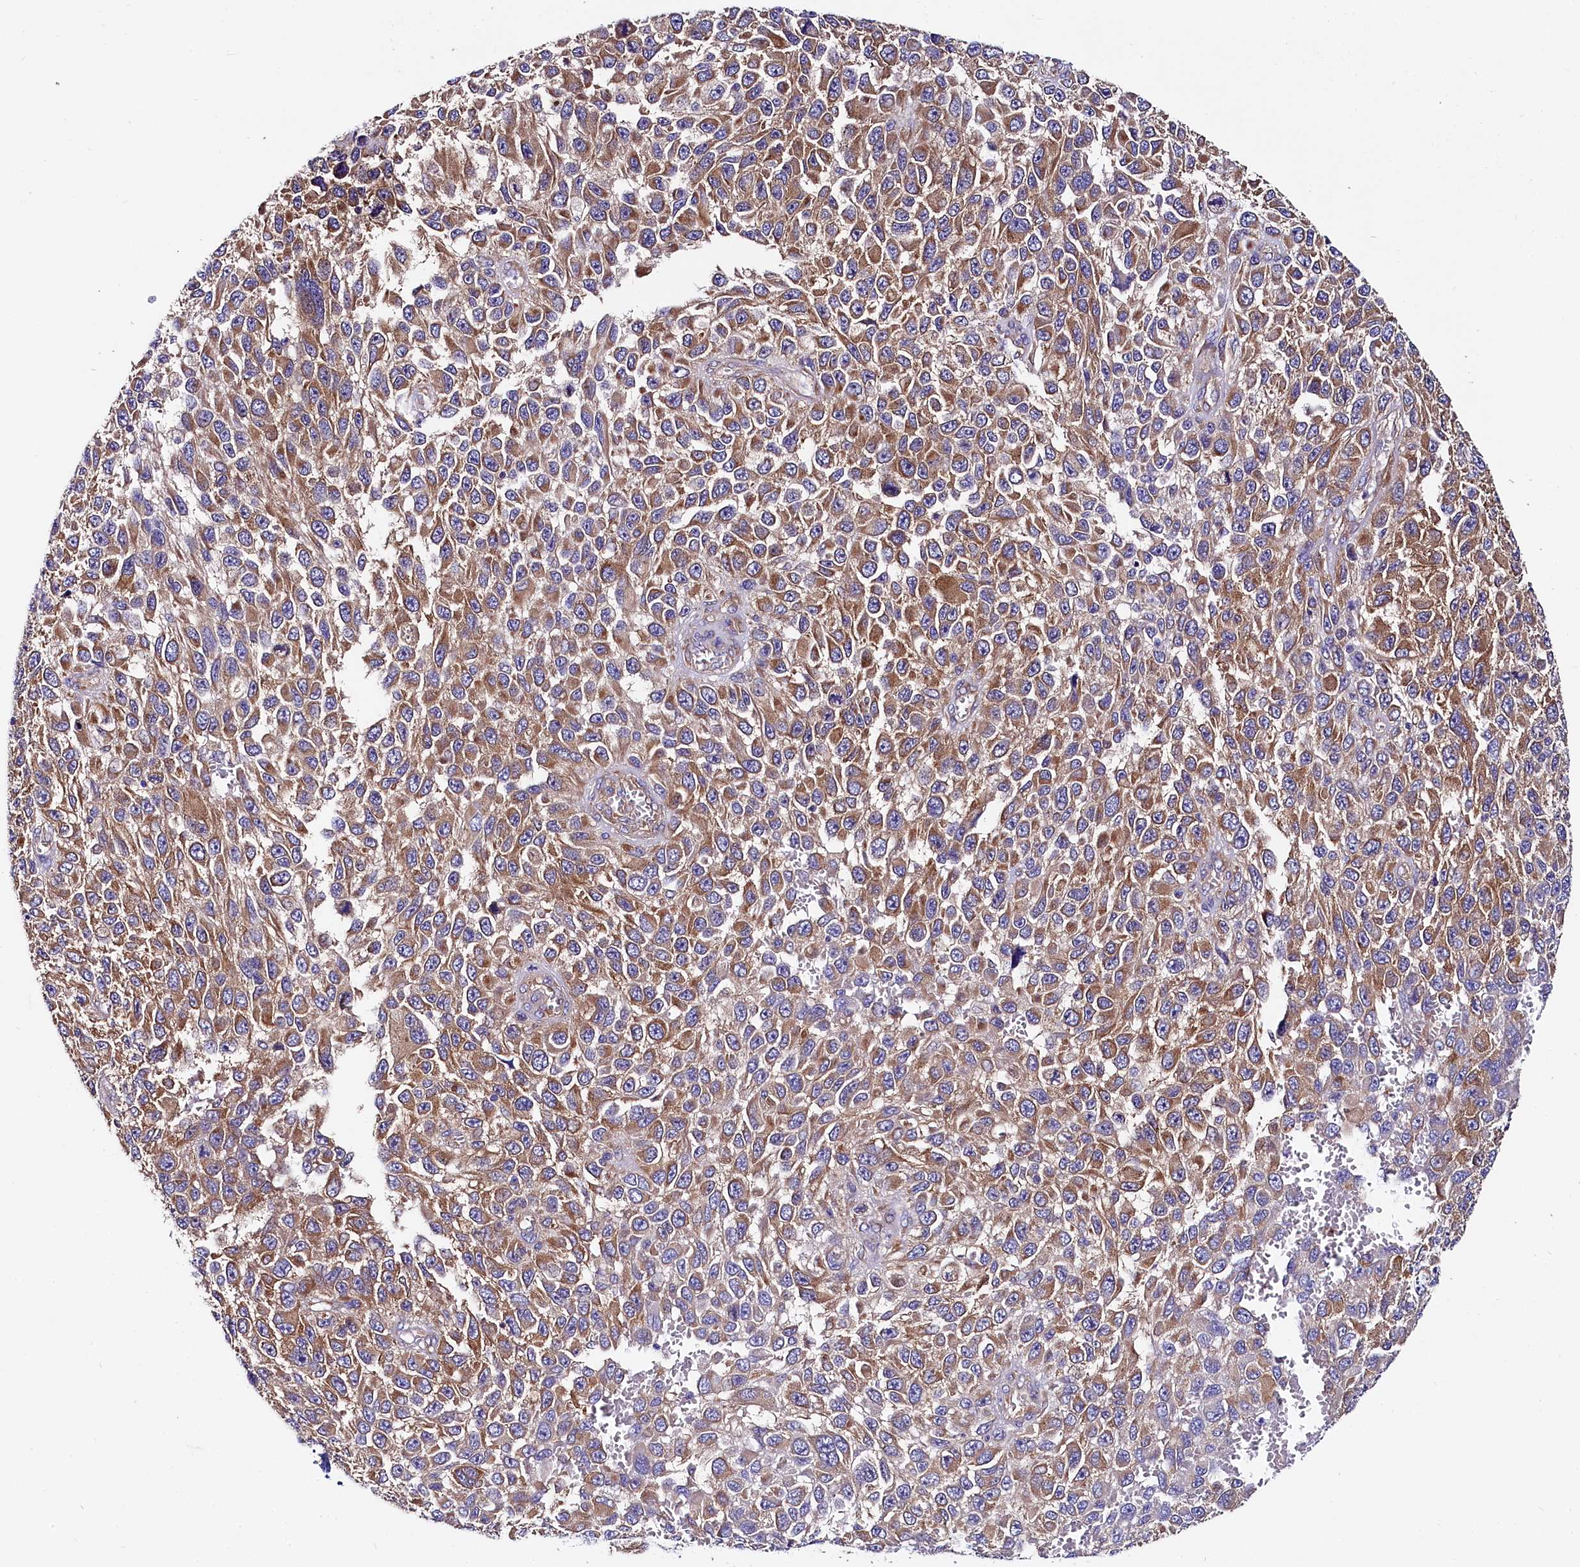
{"staining": {"intensity": "moderate", "quantity": ">75%", "location": "cytoplasmic/membranous"}, "tissue": "melanoma", "cell_type": "Tumor cells", "image_type": "cancer", "snomed": [{"axis": "morphology", "description": "Normal tissue, NOS"}, {"axis": "morphology", "description": "Malignant melanoma, NOS"}, {"axis": "topography", "description": "Skin"}], "caption": "An image of human melanoma stained for a protein displays moderate cytoplasmic/membranous brown staining in tumor cells.", "gene": "QARS1", "patient": {"sex": "female", "age": 96}}